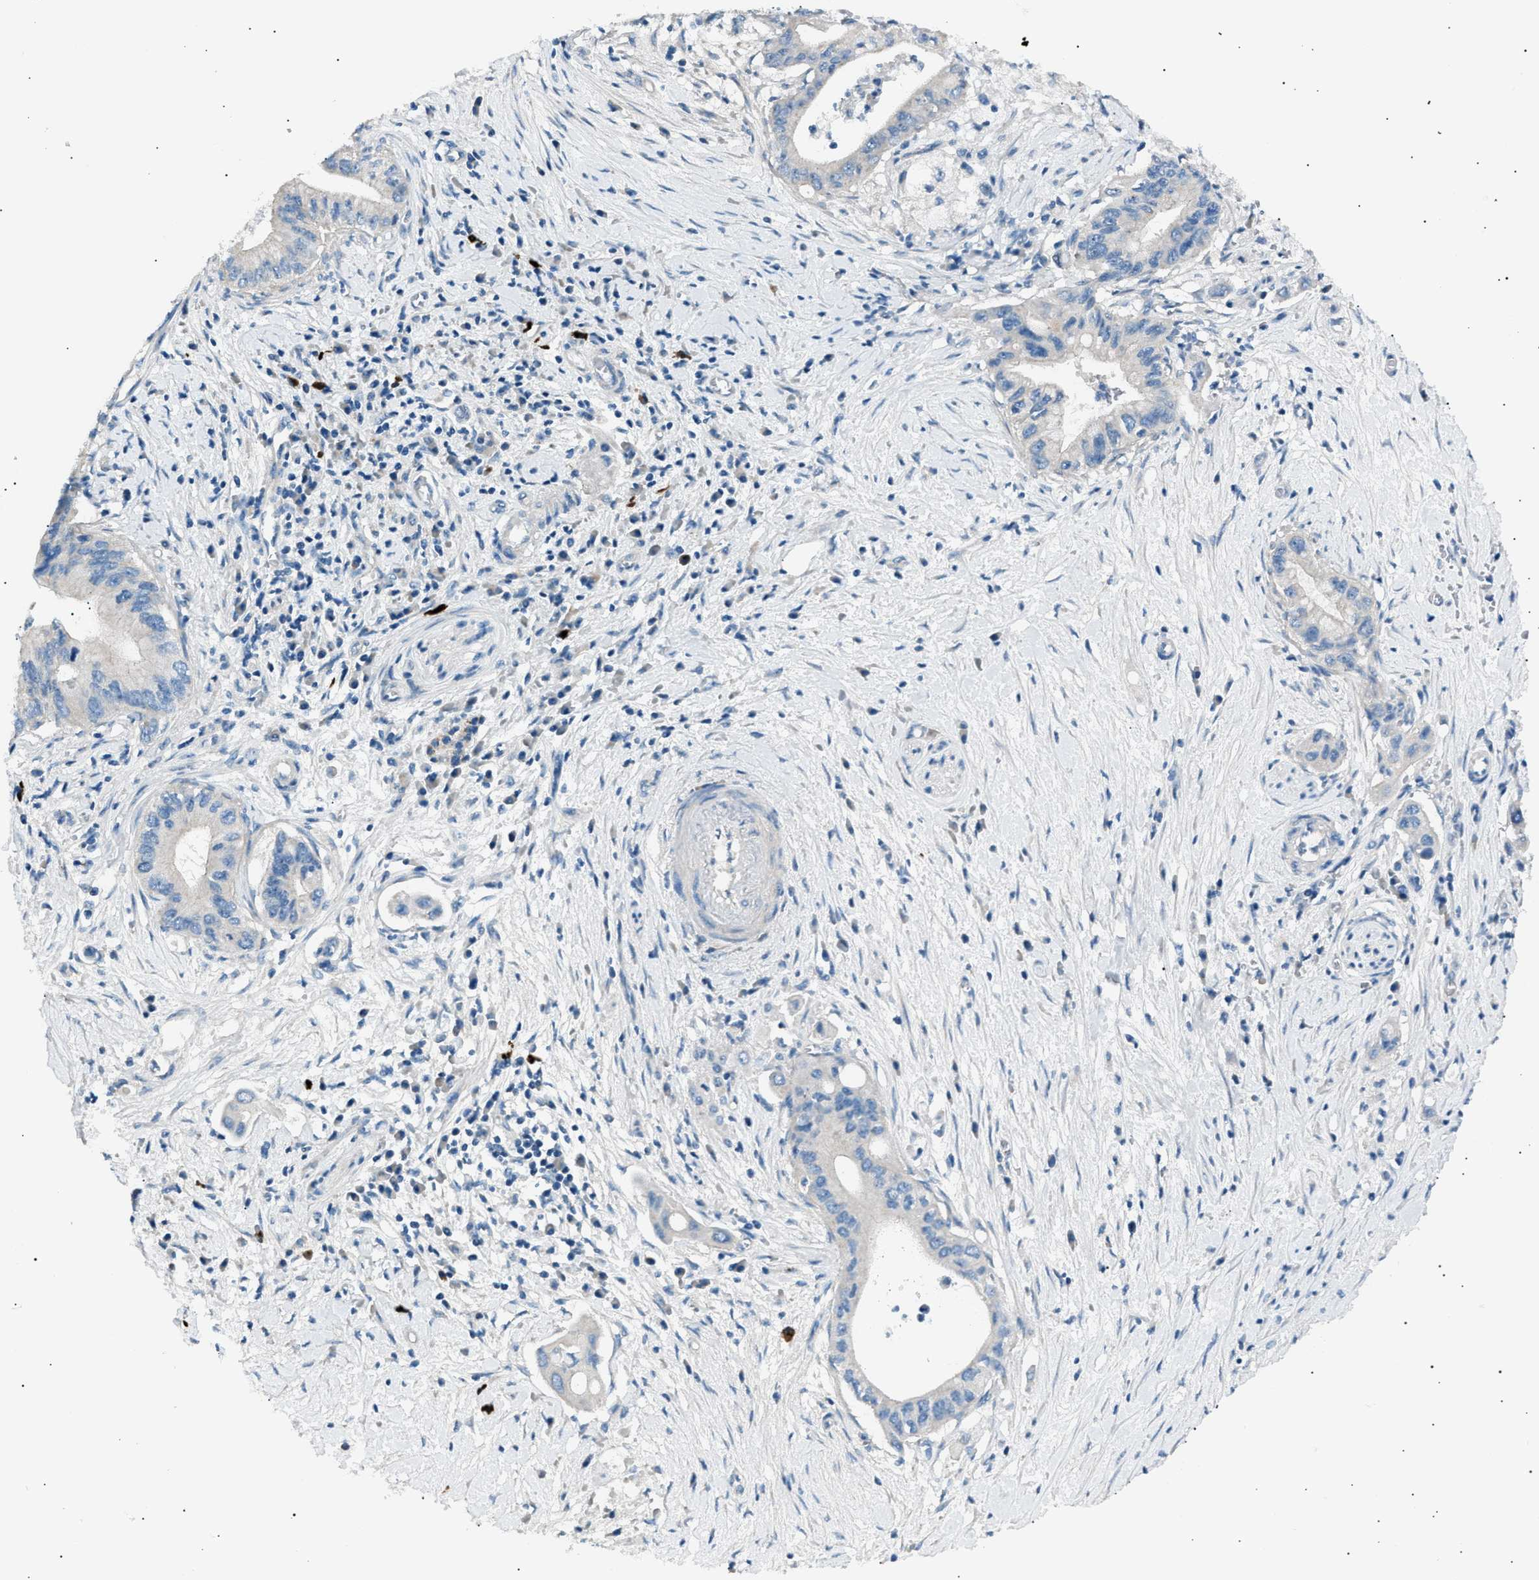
{"staining": {"intensity": "negative", "quantity": "none", "location": "none"}, "tissue": "pancreatic cancer", "cell_type": "Tumor cells", "image_type": "cancer", "snomed": [{"axis": "morphology", "description": "Adenocarcinoma, NOS"}, {"axis": "topography", "description": "Pancreas"}], "caption": "This histopathology image is of pancreatic adenocarcinoma stained with immunohistochemistry (IHC) to label a protein in brown with the nuclei are counter-stained blue. There is no expression in tumor cells.", "gene": "LRRC37B", "patient": {"sex": "female", "age": 73}}